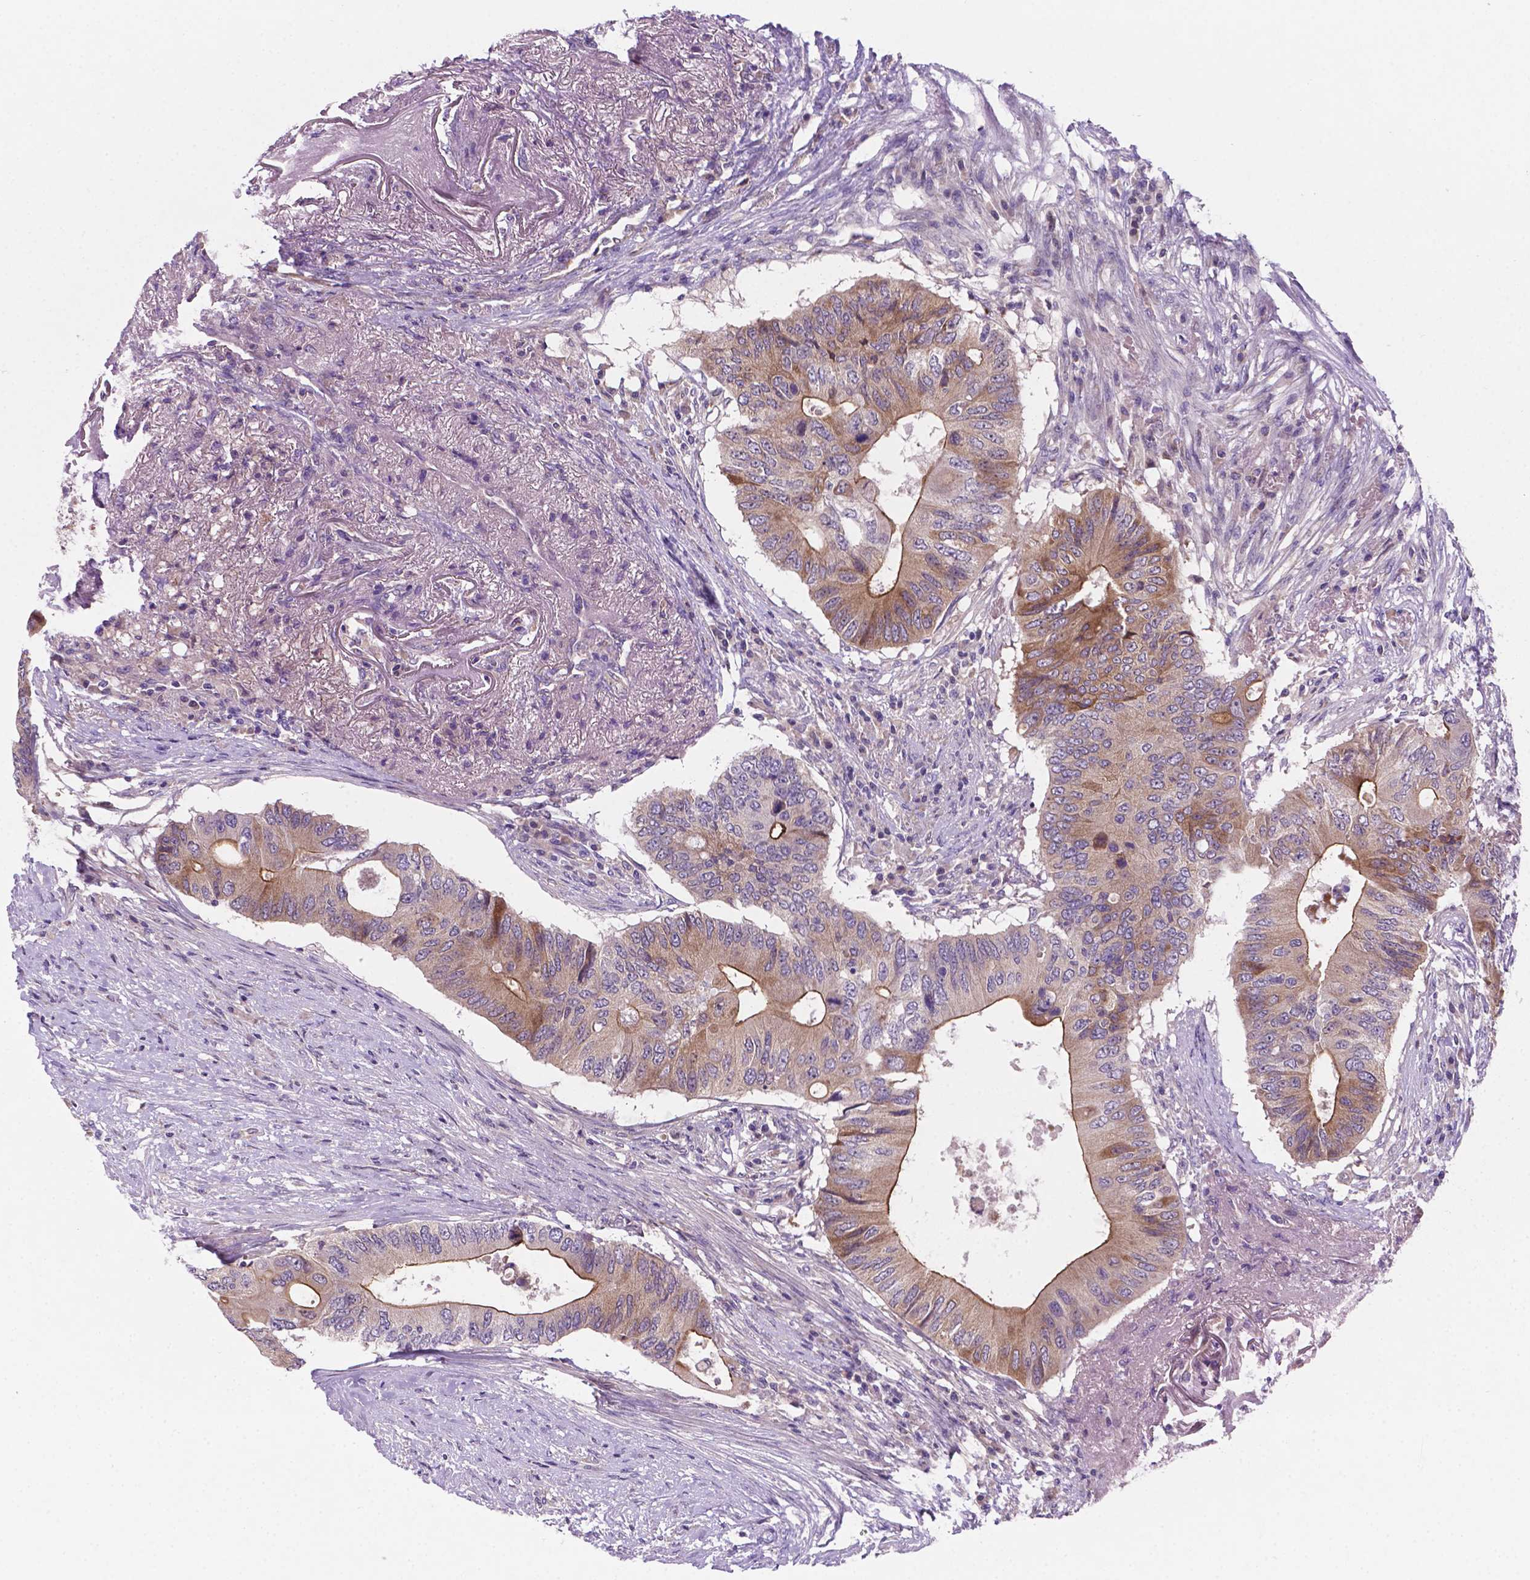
{"staining": {"intensity": "moderate", "quantity": ">75%", "location": "cytoplasmic/membranous"}, "tissue": "colorectal cancer", "cell_type": "Tumor cells", "image_type": "cancer", "snomed": [{"axis": "morphology", "description": "Adenocarcinoma, NOS"}, {"axis": "topography", "description": "Colon"}], "caption": "This image exhibits adenocarcinoma (colorectal) stained with immunohistochemistry to label a protein in brown. The cytoplasmic/membranous of tumor cells show moderate positivity for the protein. Nuclei are counter-stained blue.", "gene": "TM4SF20", "patient": {"sex": "male", "age": 71}}